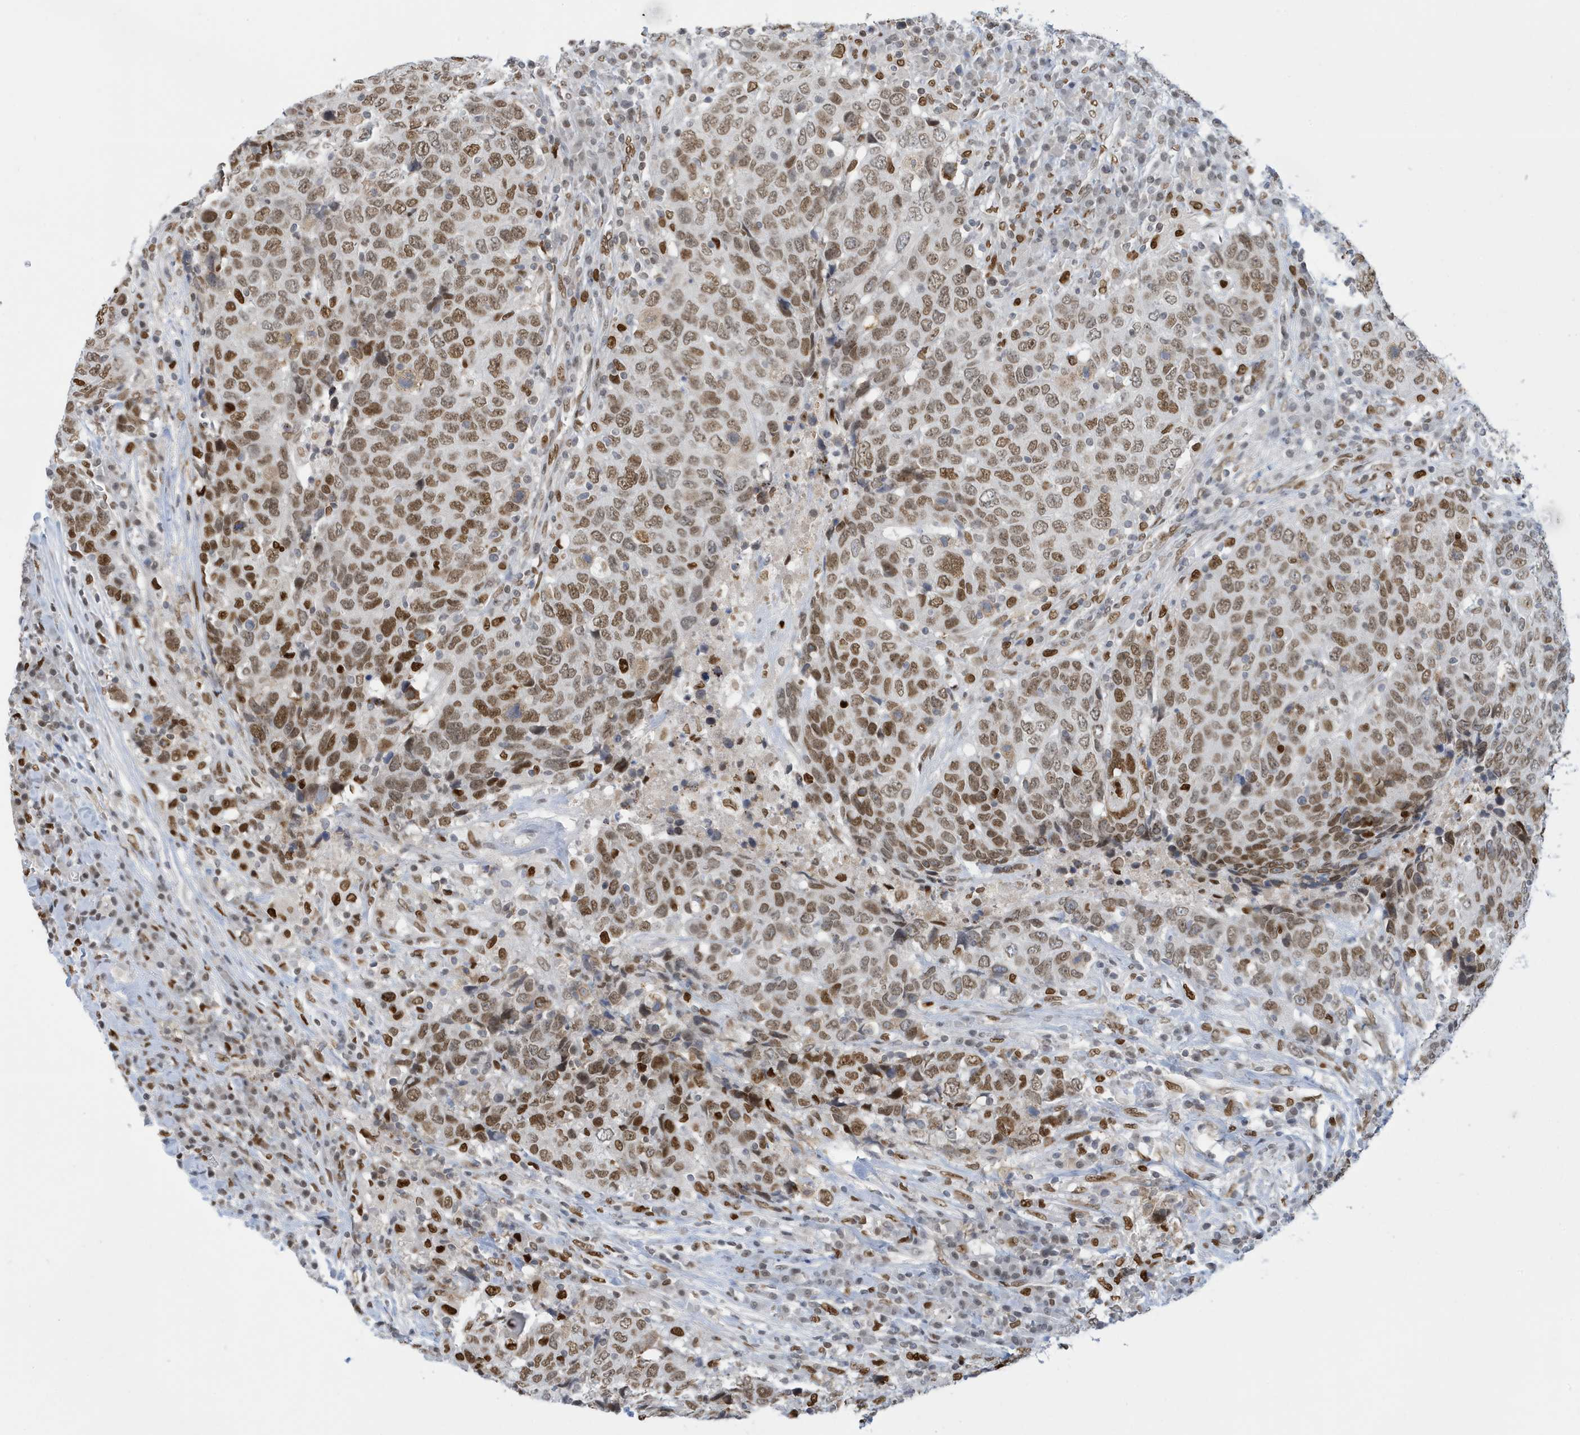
{"staining": {"intensity": "moderate", "quantity": ">75%", "location": "nuclear"}, "tissue": "head and neck cancer", "cell_type": "Tumor cells", "image_type": "cancer", "snomed": [{"axis": "morphology", "description": "Squamous cell carcinoma, NOS"}, {"axis": "topography", "description": "Head-Neck"}], "caption": "Head and neck squamous cell carcinoma stained with a brown dye shows moderate nuclear positive staining in approximately >75% of tumor cells.", "gene": "PCYT1A", "patient": {"sex": "male", "age": 66}}